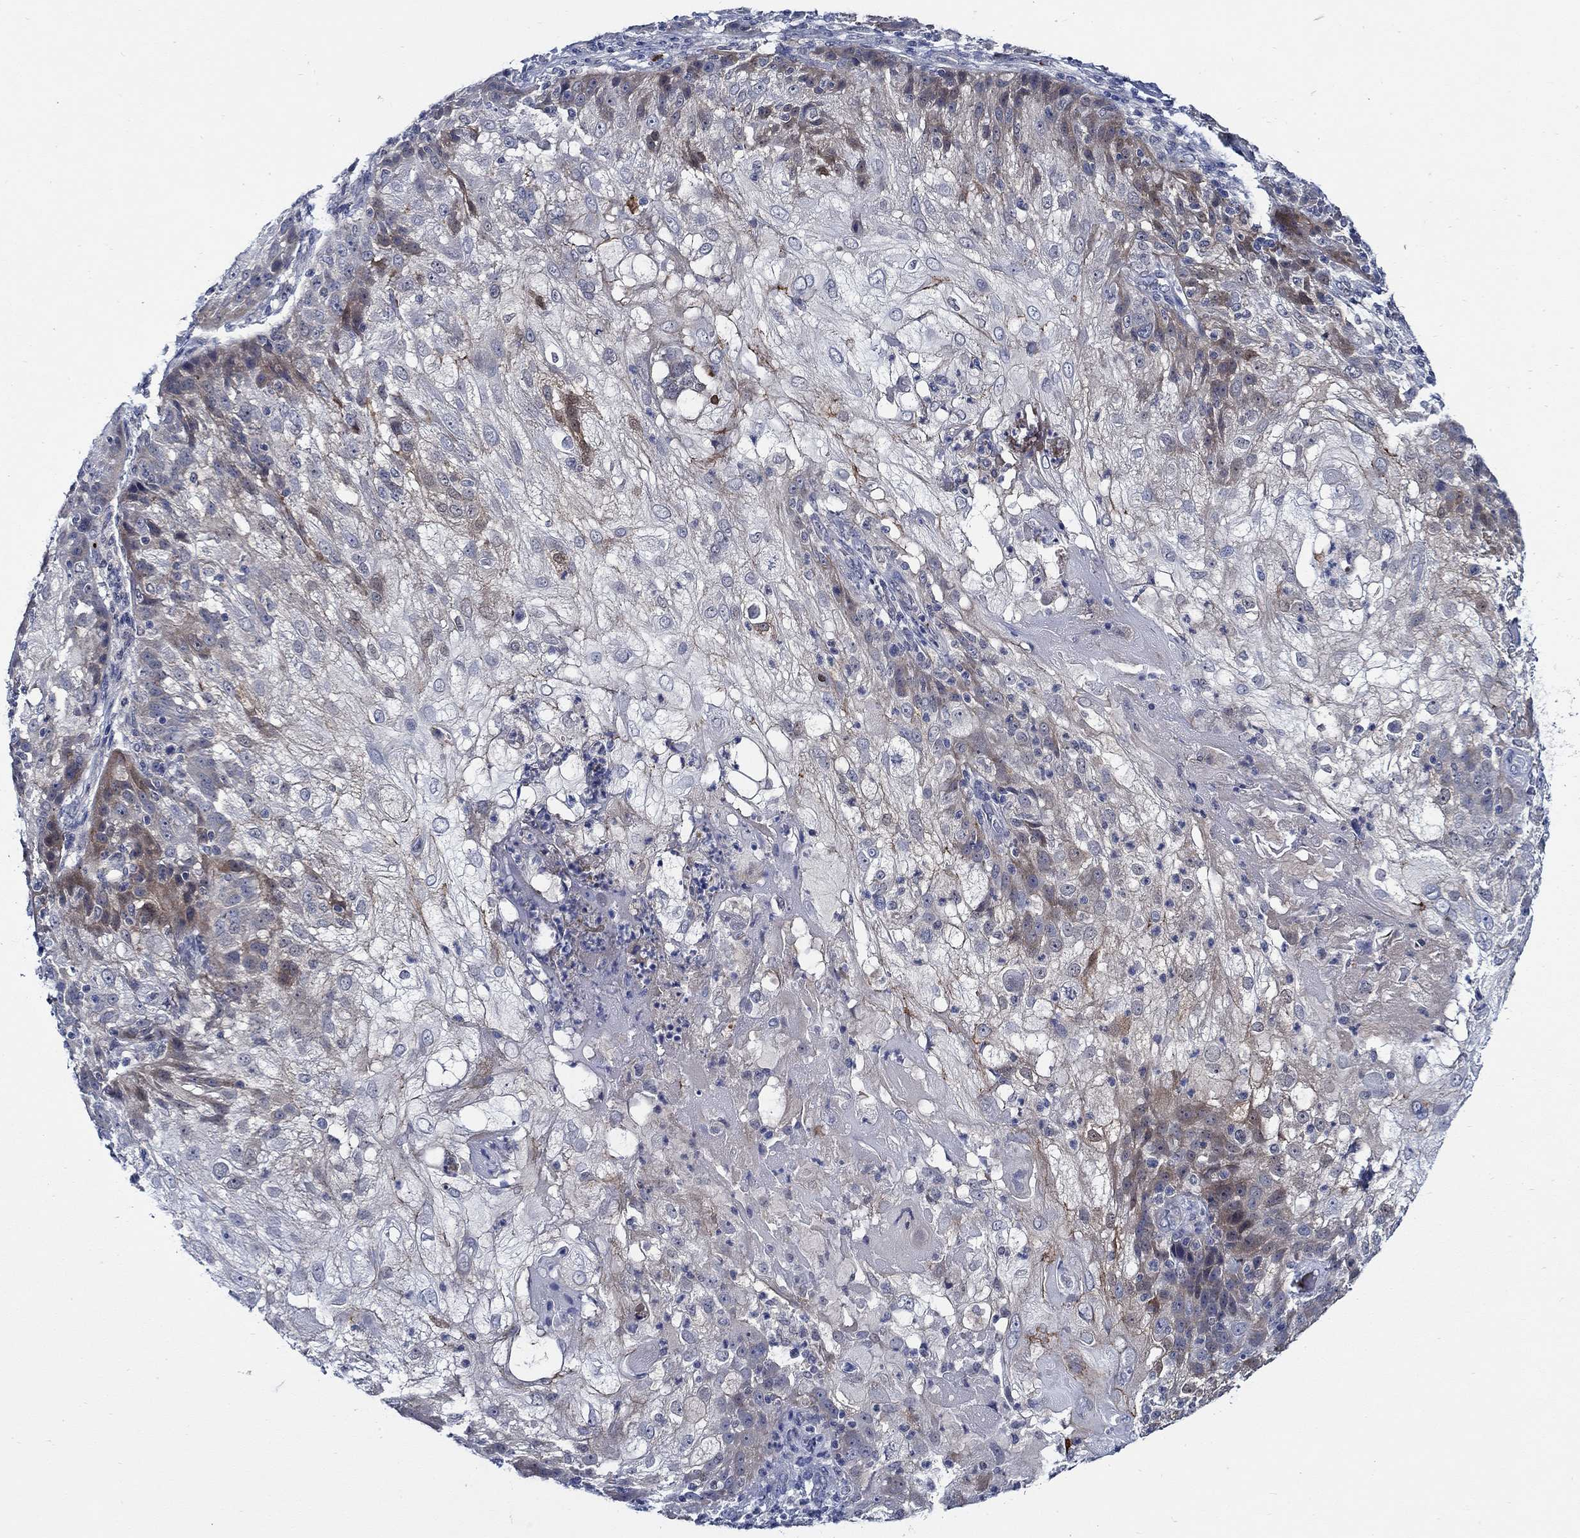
{"staining": {"intensity": "negative", "quantity": "none", "location": "none"}, "tissue": "skin cancer", "cell_type": "Tumor cells", "image_type": "cancer", "snomed": [{"axis": "morphology", "description": "Normal tissue, NOS"}, {"axis": "morphology", "description": "Squamous cell carcinoma, NOS"}, {"axis": "topography", "description": "Skin"}], "caption": "This is a histopathology image of immunohistochemistry staining of skin cancer (squamous cell carcinoma), which shows no staining in tumor cells.", "gene": "ALOX12", "patient": {"sex": "female", "age": 83}}